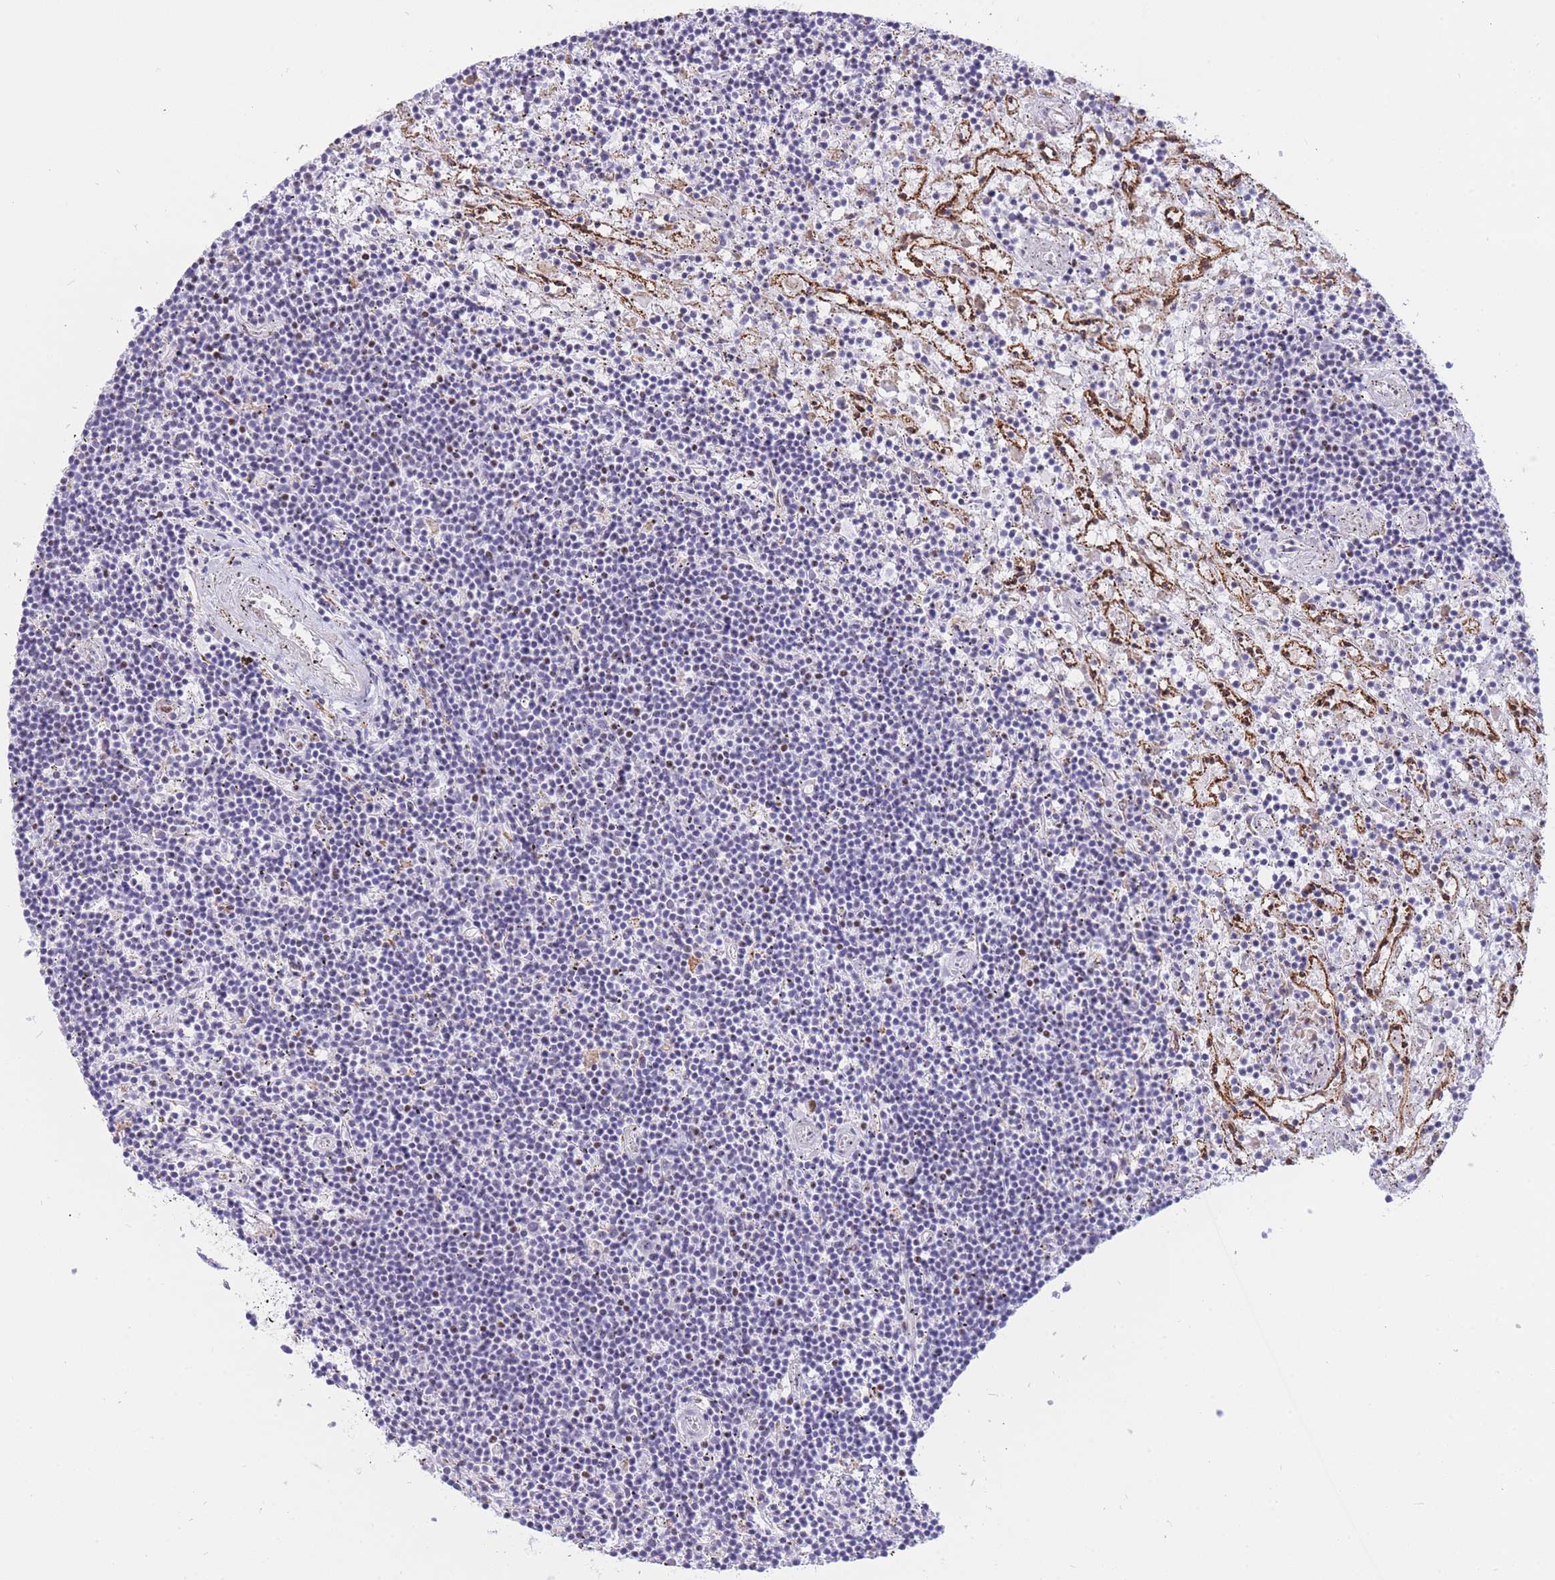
{"staining": {"intensity": "negative", "quantity": "none", "location": "none"}, "tissue": "lymphoma", "cell_type": "Tumor cells", "image_type": "cancer", "snomed": [{"axis": "morphology", "description": "Malignant lymphoma, non-Hodgkin's type, Low grade"}, {"axis": "topography", "description": "Spleen"}], "caption": "This is an IHC image of human malignant lymphoma, non-Hodgkin's type (low-grade). There is no positivity in tumor cells.", "gene": "FAM153A", "patient": {"sex": "male", "age": 76}}